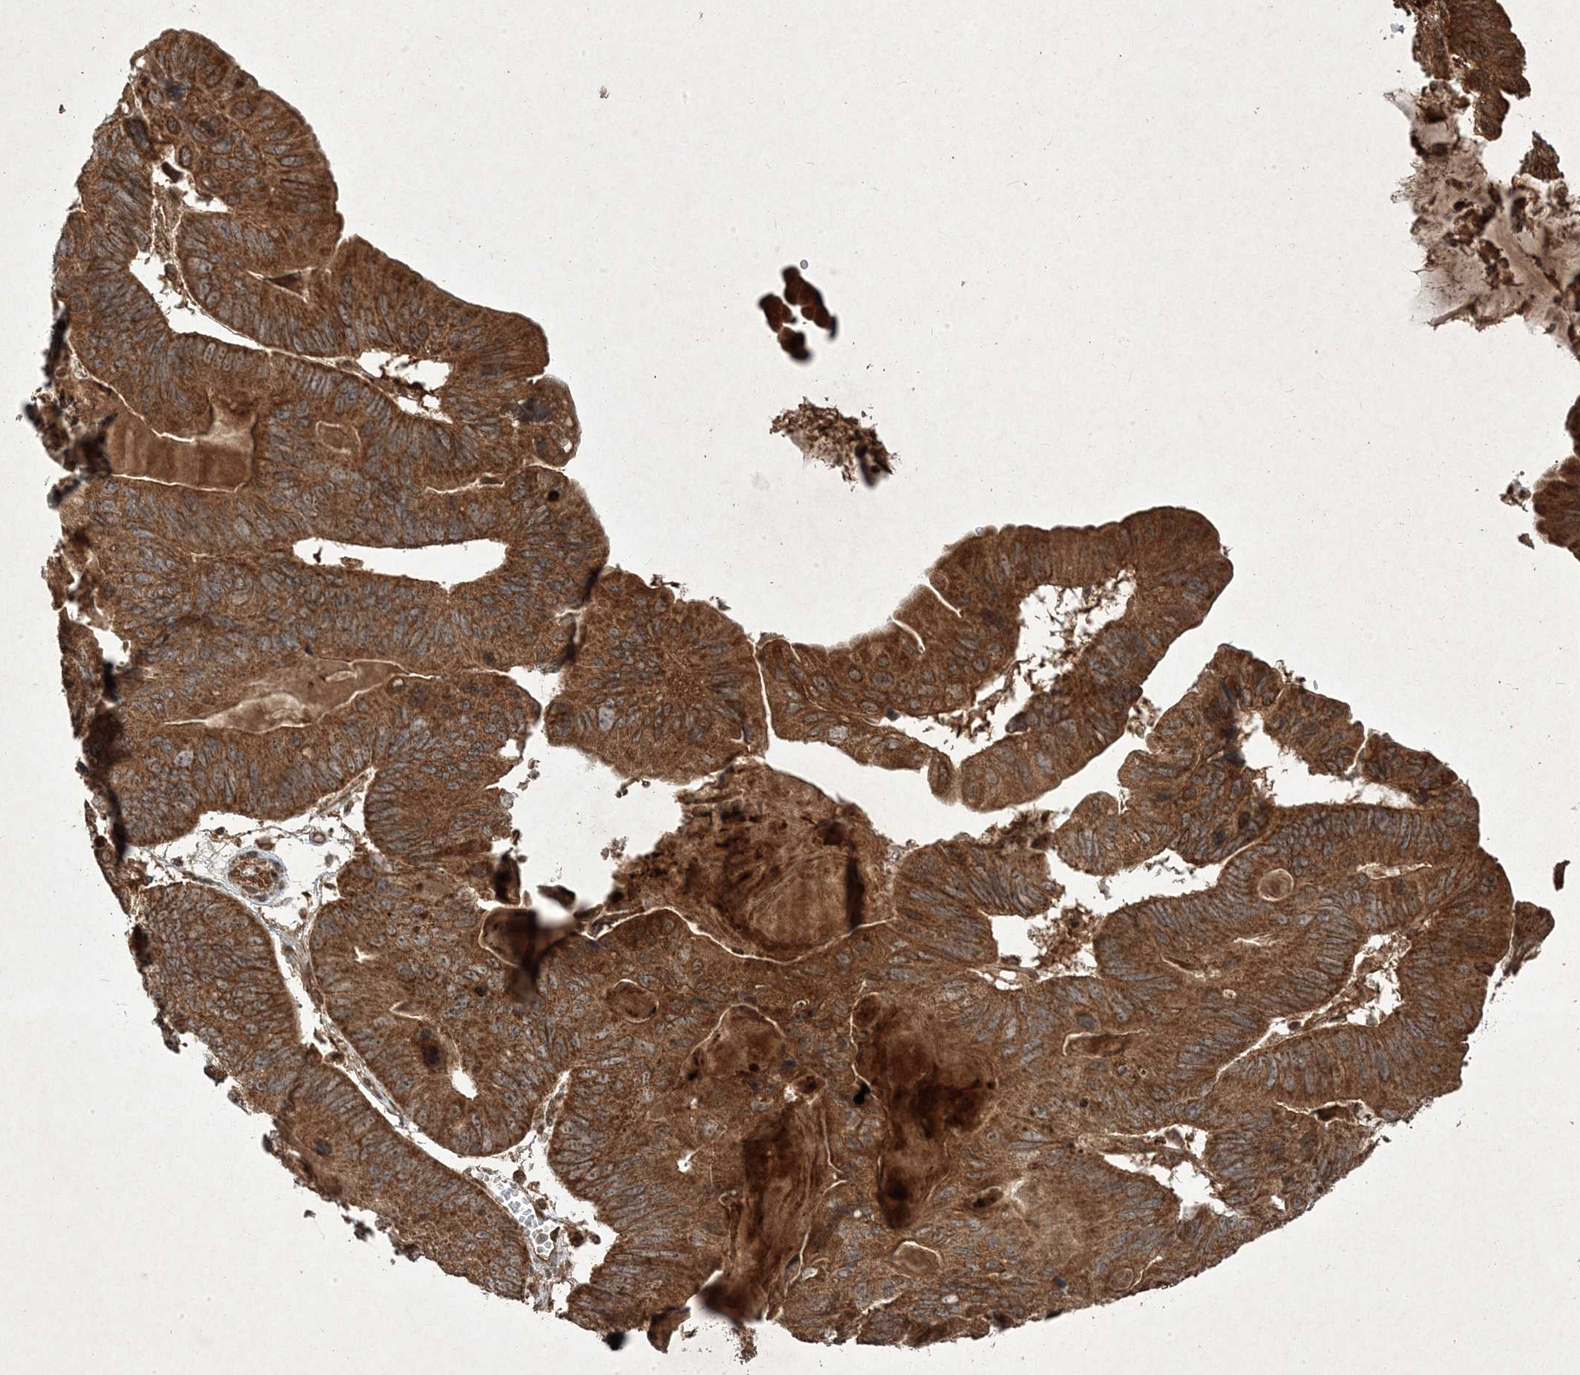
{"staining": {"intensity": "strong", "quantity": ">75%", "location": "cytoplasmic/membranous,nuclear"}, "tissue": "ovarian cancer", "cell_type": "Tumor cells", "image_type": "cancer", "snomed": [{"axis": "morphology", "description": "Cystadenocarcinoma, mucinous, NOS"}, {"axis": "topography", "description": "Ovary"}], "caption": "A high-resolution micrograph shows IHC staining of ovarian cancer, which exhibits strong cytoplasmic/membranous and nuclear positivity in about >75% of tumor cells. (DAB (3,3'-diaminobenzidine) IHC with brightfield microscopy, high magnification).", "gene": "PLEKHM2", "patient": {"sex": "female", "age": 61}}